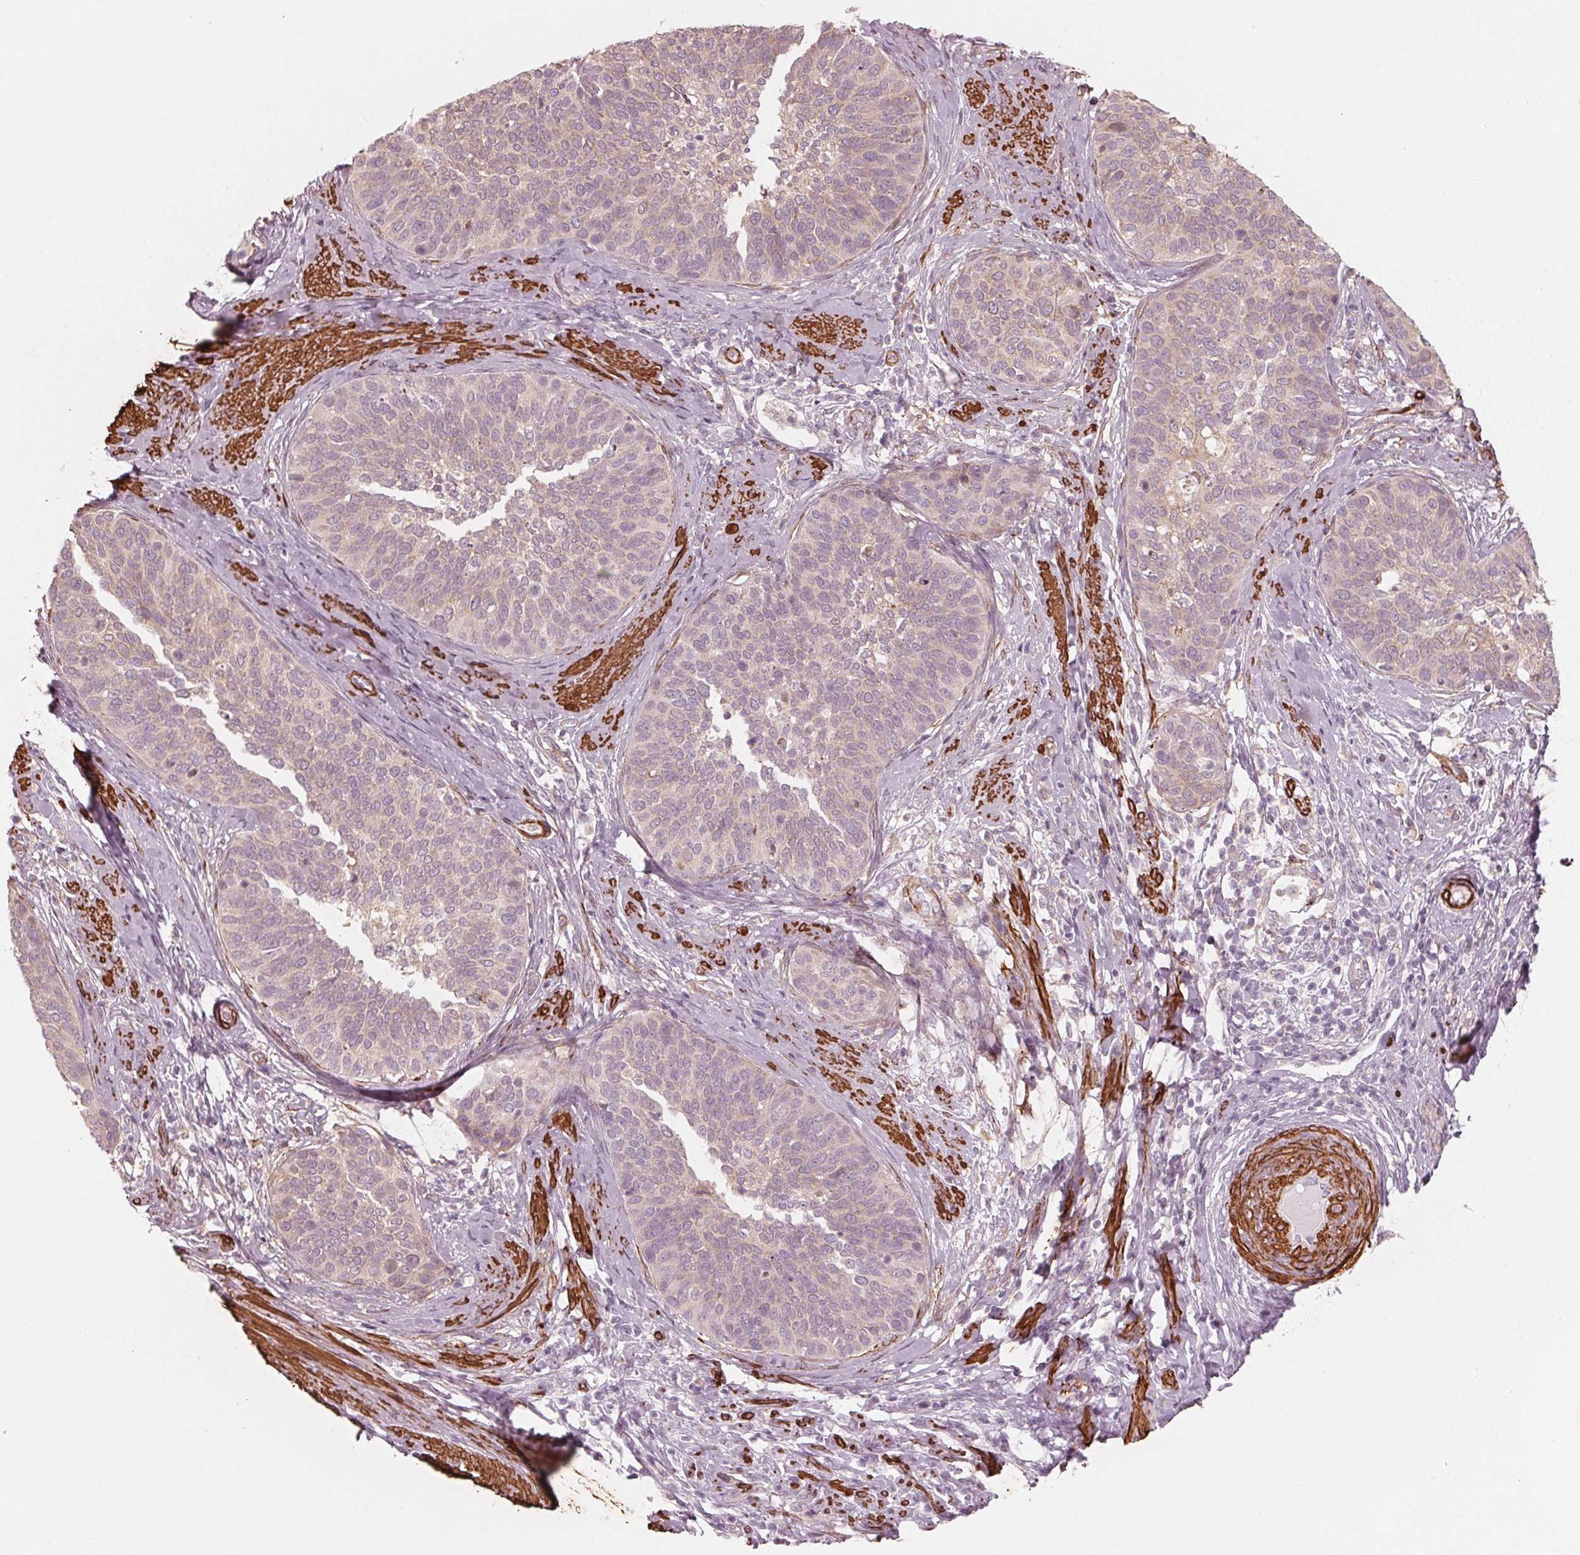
{"staining": {"intensity": "negative", "quantity": "none", "location": "none"}, "tissue": "cervical cancer", "cell_type": "Tumor cells", "image_type": "cancer", "snomed": [{"axis": "morphology", "description": "Squamous cell carcinoma, NOS"}, {"axis": "topography", "description": "Cervix"}], "caption": "High magnification brightfield microscopy of cervical squamous cell carcinoma stained with DAB (3,3'-diaminobenzidine) (brown) and counterstained with hematoxylin (blue): tumor cells show no significant positivity.", "gene": "MIER3", "patient": {"sex": "female", "age": 69}}